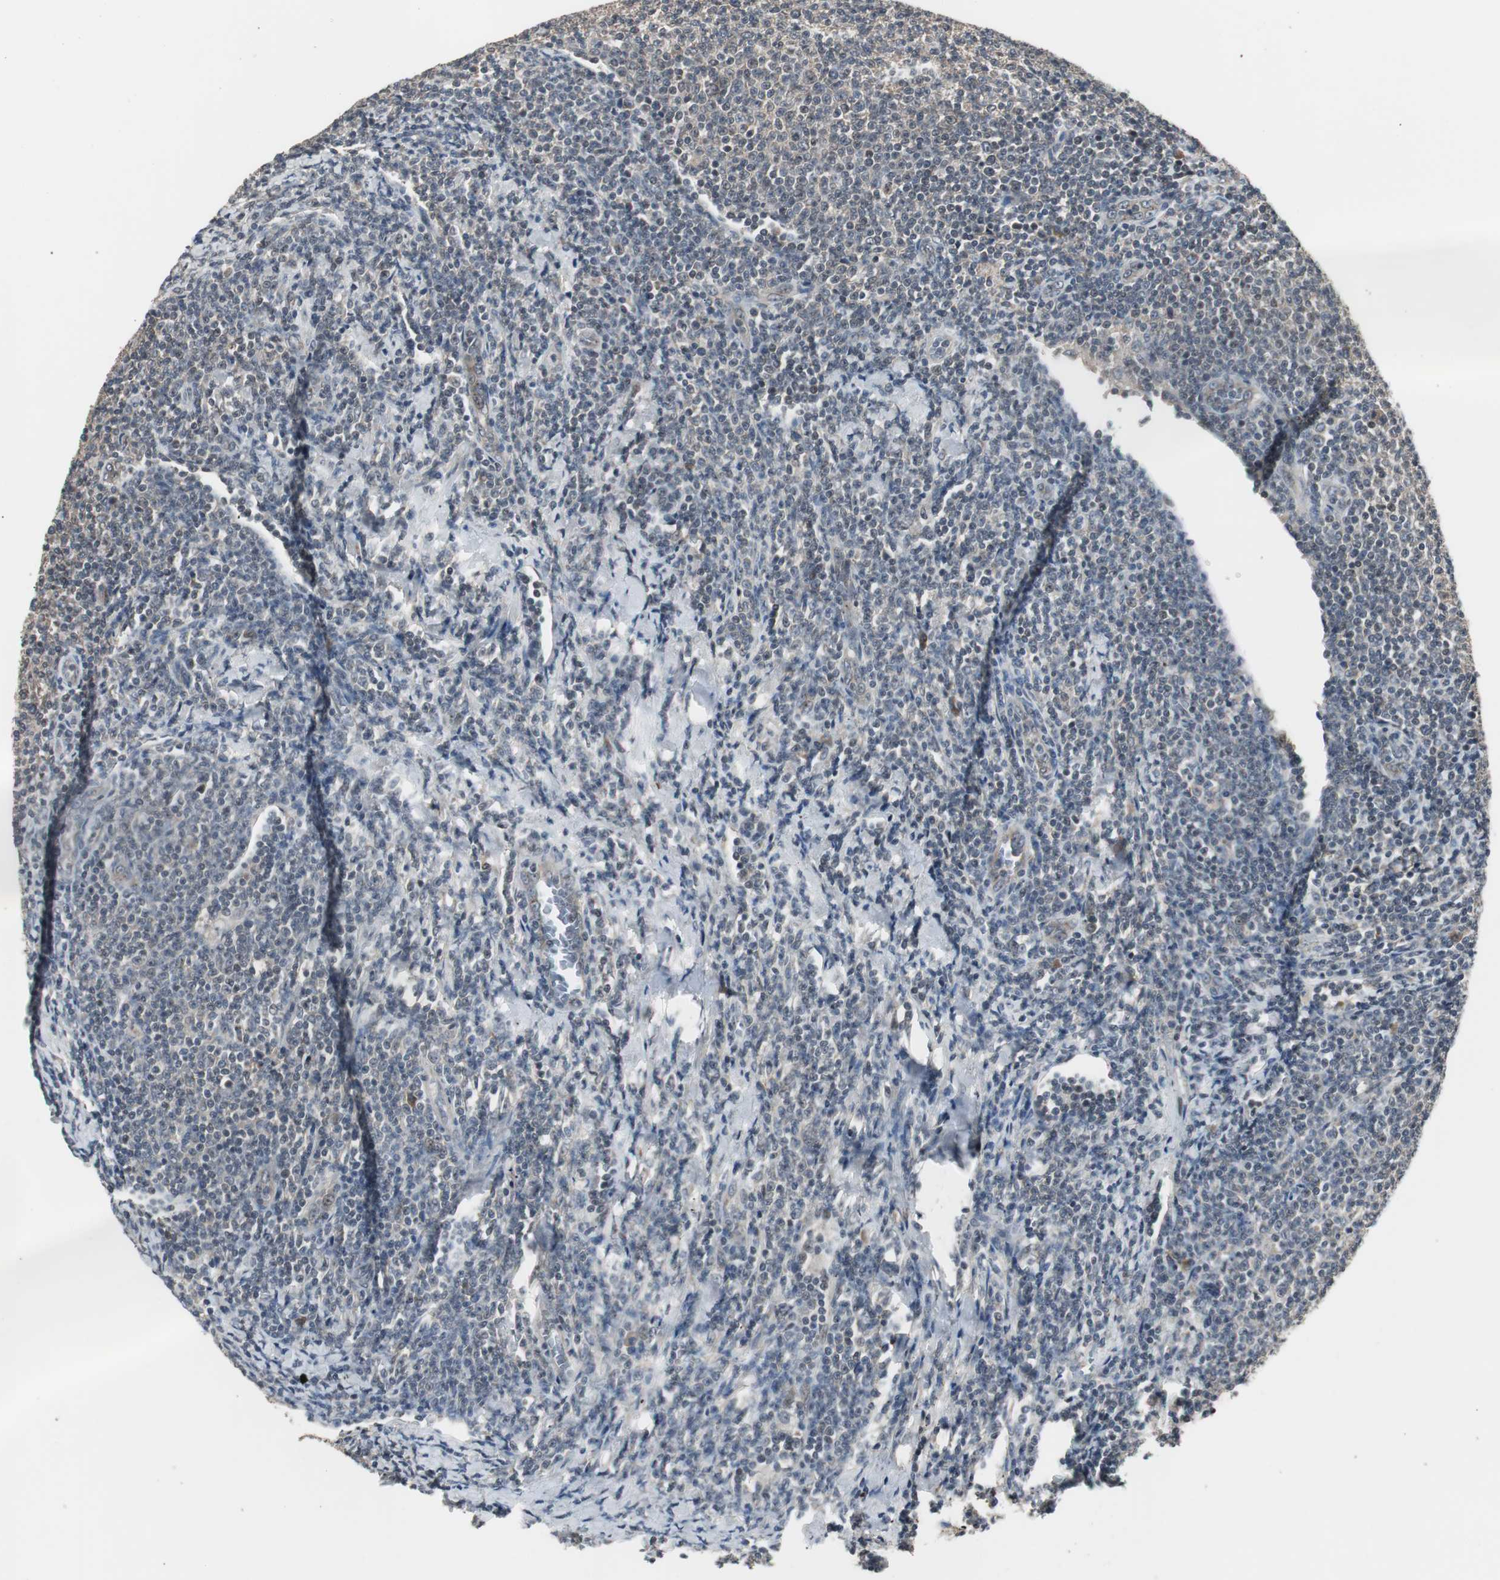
{"staining": {"intensity": "weak", "quantity": "25%-75%", "location": "cytoplasmic/membranous"}, "tissue": "lymphoma", "cell_type": "Tumor cells", "image_type": "cancer", "snomed": [{"axis": "morphology", "description": "Malignant lymphoma, non-Hodgkin's type, Low grade"}, {"axis": "topography", "description": "Lymph node"}], "caption": "Human malignant lymphoma, non-Hodgkin's type (low-grade) stained for a protein (brown) displays weak cytoplasmic/membranous positive expression in approximately 25%-75% of tumor cells.", "gene": "ZMPSTE24", "patient": {"sex": "male", "age": 66}}